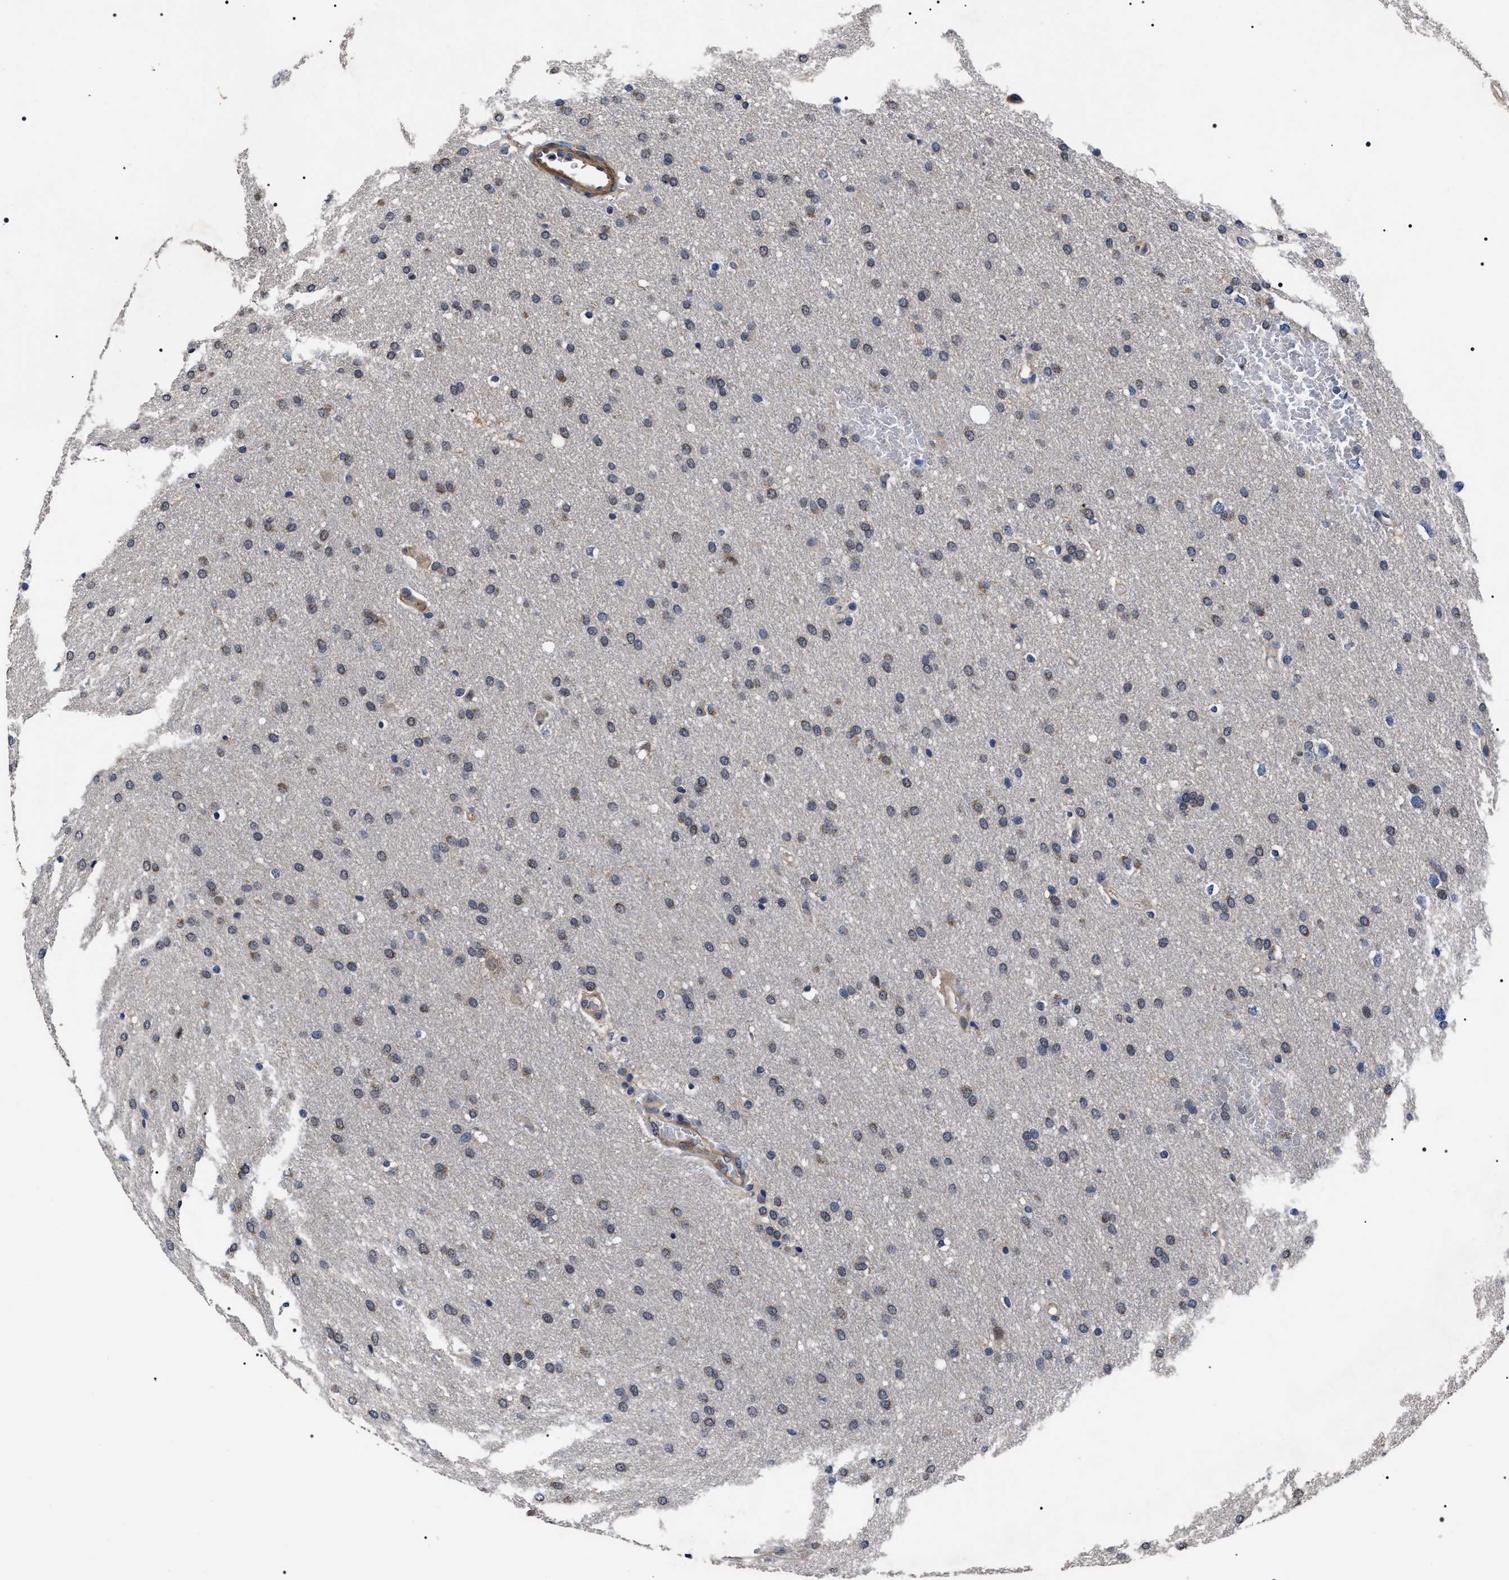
{"staining": {"intensity": "weak", "quantity": "<25%", "location": "cytoplasmic/membranous"}, "tissue": "glioma", "cell_type": "Tumor cells", "image_type": "cancer", "snomed": [{"axis": "morphology", "description": "Glioma, malignant, Low grade"}, {"axis": "topography", "description": "Brain"}], "caption": "This micrograph is of malignant low-grade glioma stained with immunohistochemistry (IHC) to label a protein in brown with the nuclei are counter-stained blue. There is no expression in tumor cells.", "gene": "MIS18A", "patient": {"sex": "female", "age": 37}}